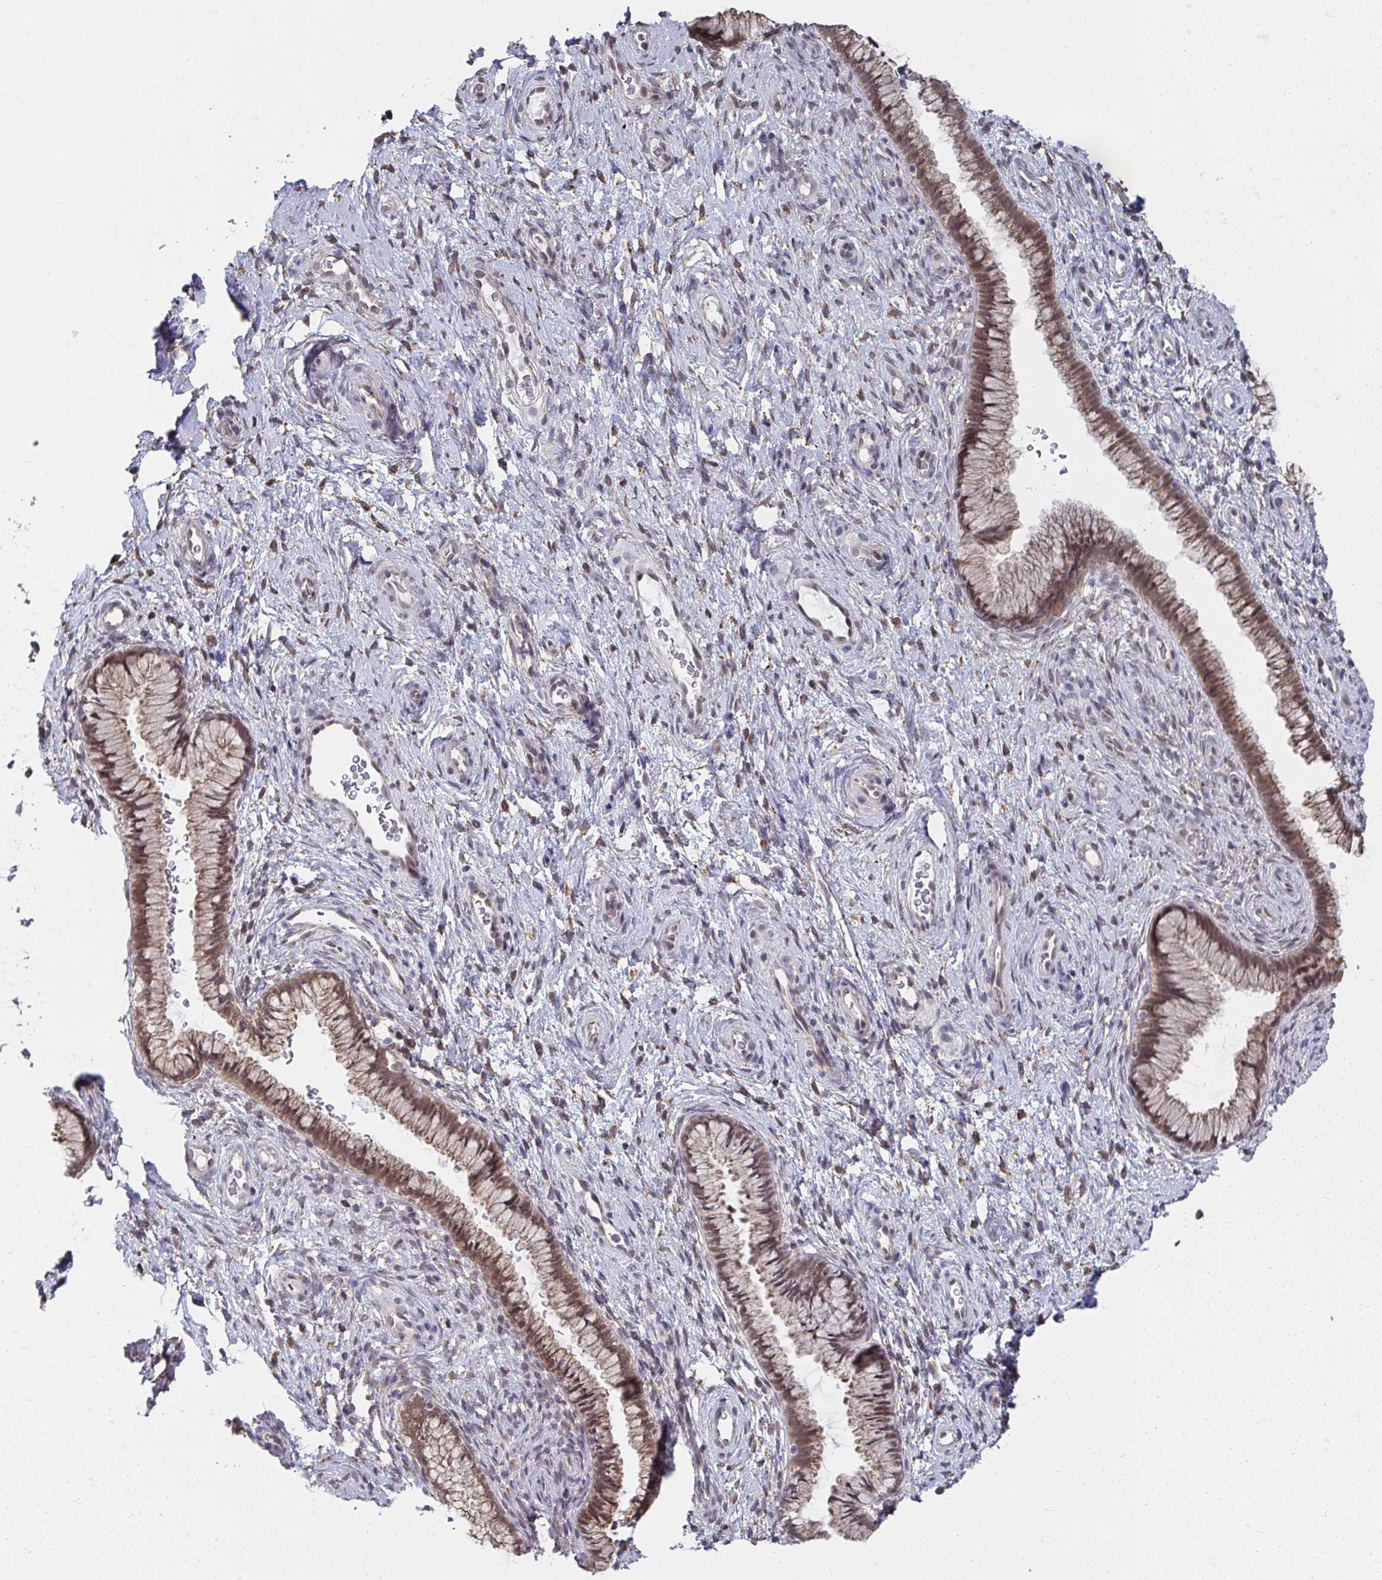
{"staining": {"intensity": "weak", "quantity": "25%-75%", "location": "nuclear"}, "tissue": "cervix", "cell_type": "Glandular cells", "image_type": "normal", "snomed": [{"axis": "morphology", "description": "Normal tissue, NOS"}, {"axis": "topography", "description": "Cervix"}], "caption": "DAB (3,3'-diaminobenzidine) immunohistochemical staining of unremarkable cervix exhibits weak nuclear protein expression in approximately 25%-75% of glandular cells. Ihc stains the protein in brown and the nuclei are stained blue.", "gene": "NMNAT1", "patient": {"sex": "female", "age": 34}}